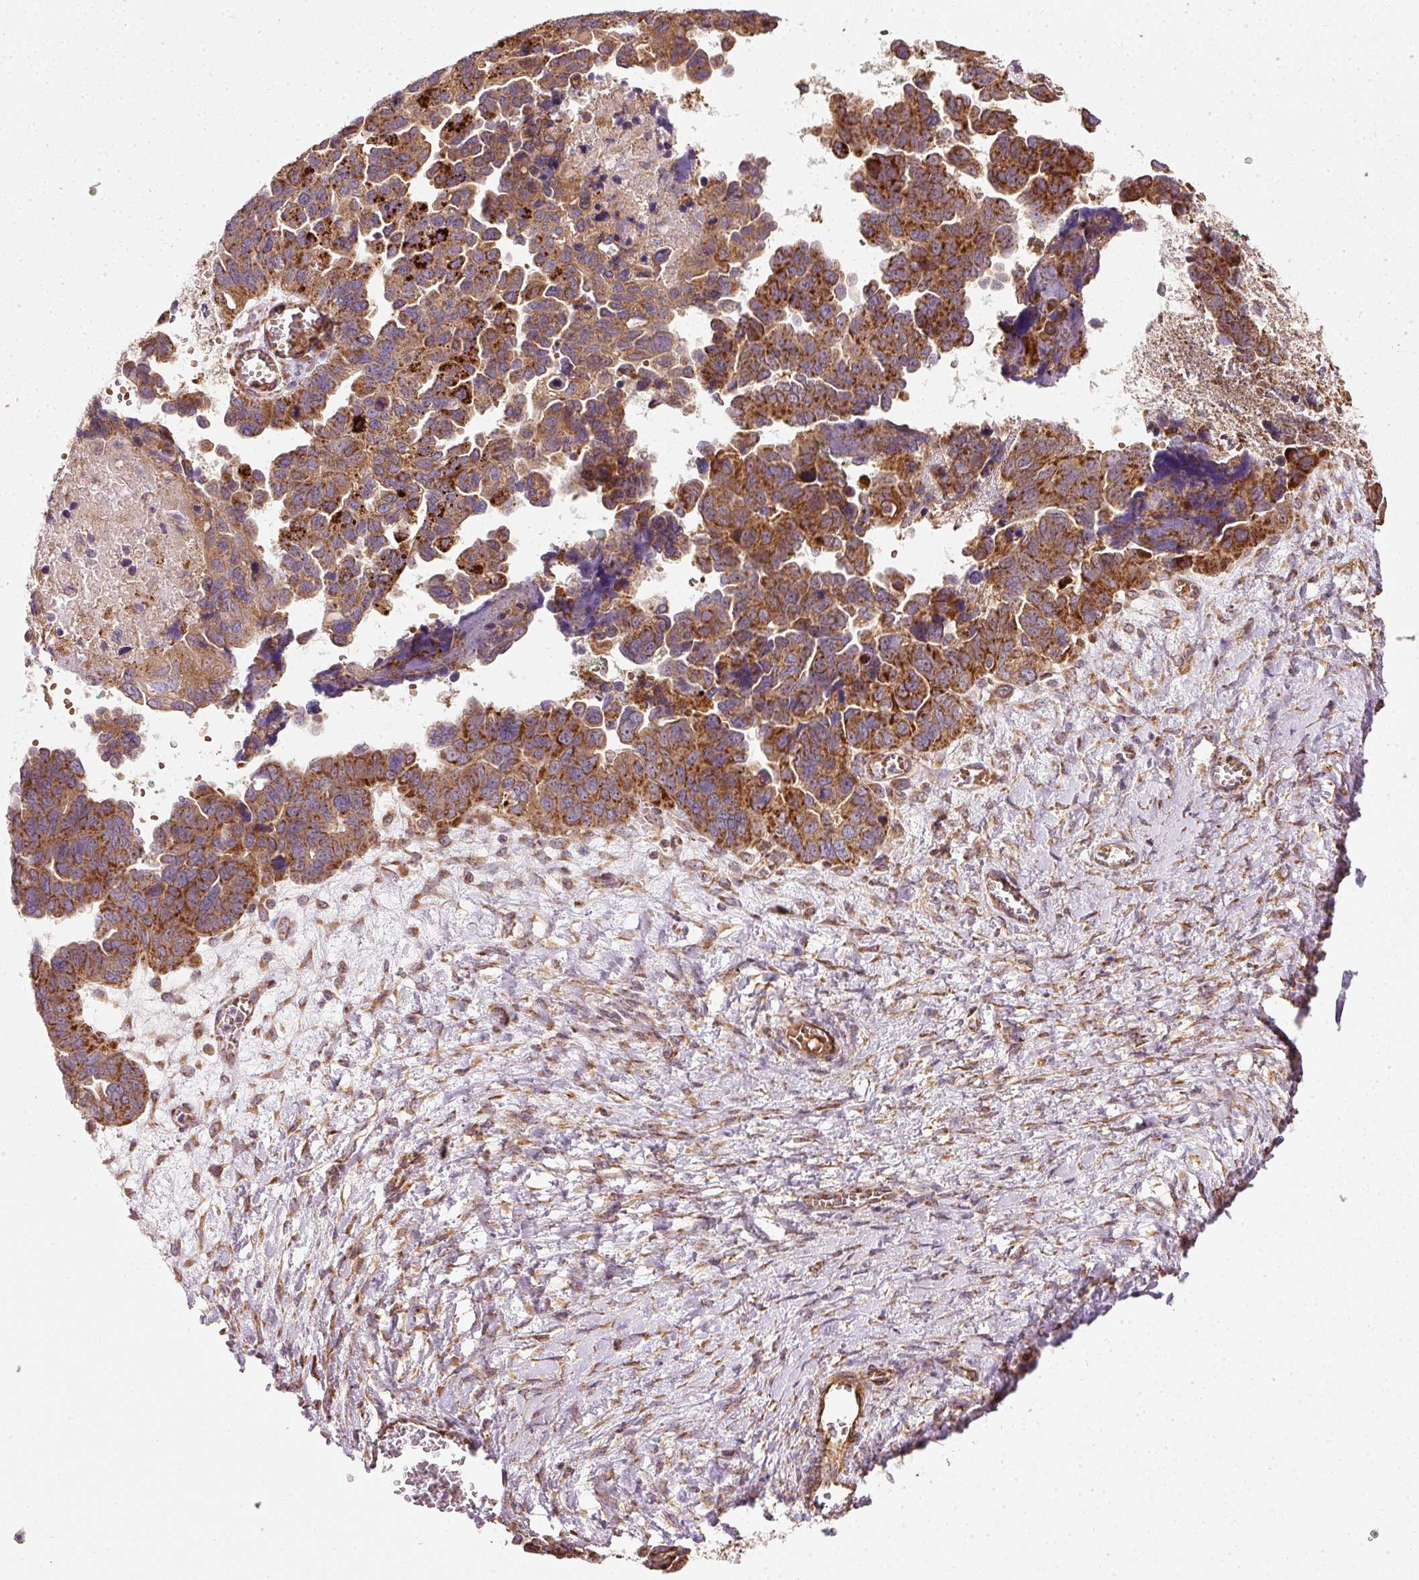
{"staining": {"intensity": "strong", "quantity": ">75%", "location": "cytoplasmic/membranous"}, "tissue": "ovarian cancer", "cell_type": "Tumor cells", "image_type": "cancer", "snomed": [{"axis": "morphology", "description": "Cystadenocarcinoma, serous, NOS"}, {"axis": "topography", "description": "Ovary"}], "caption": "Immunohistochemistry image of neoplastic tissue: ovarian cancer (serous cystadenocarcinoma) stained using IHC exhibits high levels of strong protein expression localized specifically in the cytoplasmic/membranous of tumor cells, appearing as a cytoplasmic/membranous brown color.", "gene": "ISCU", "patient": {"sex": "female", "age": 64}}